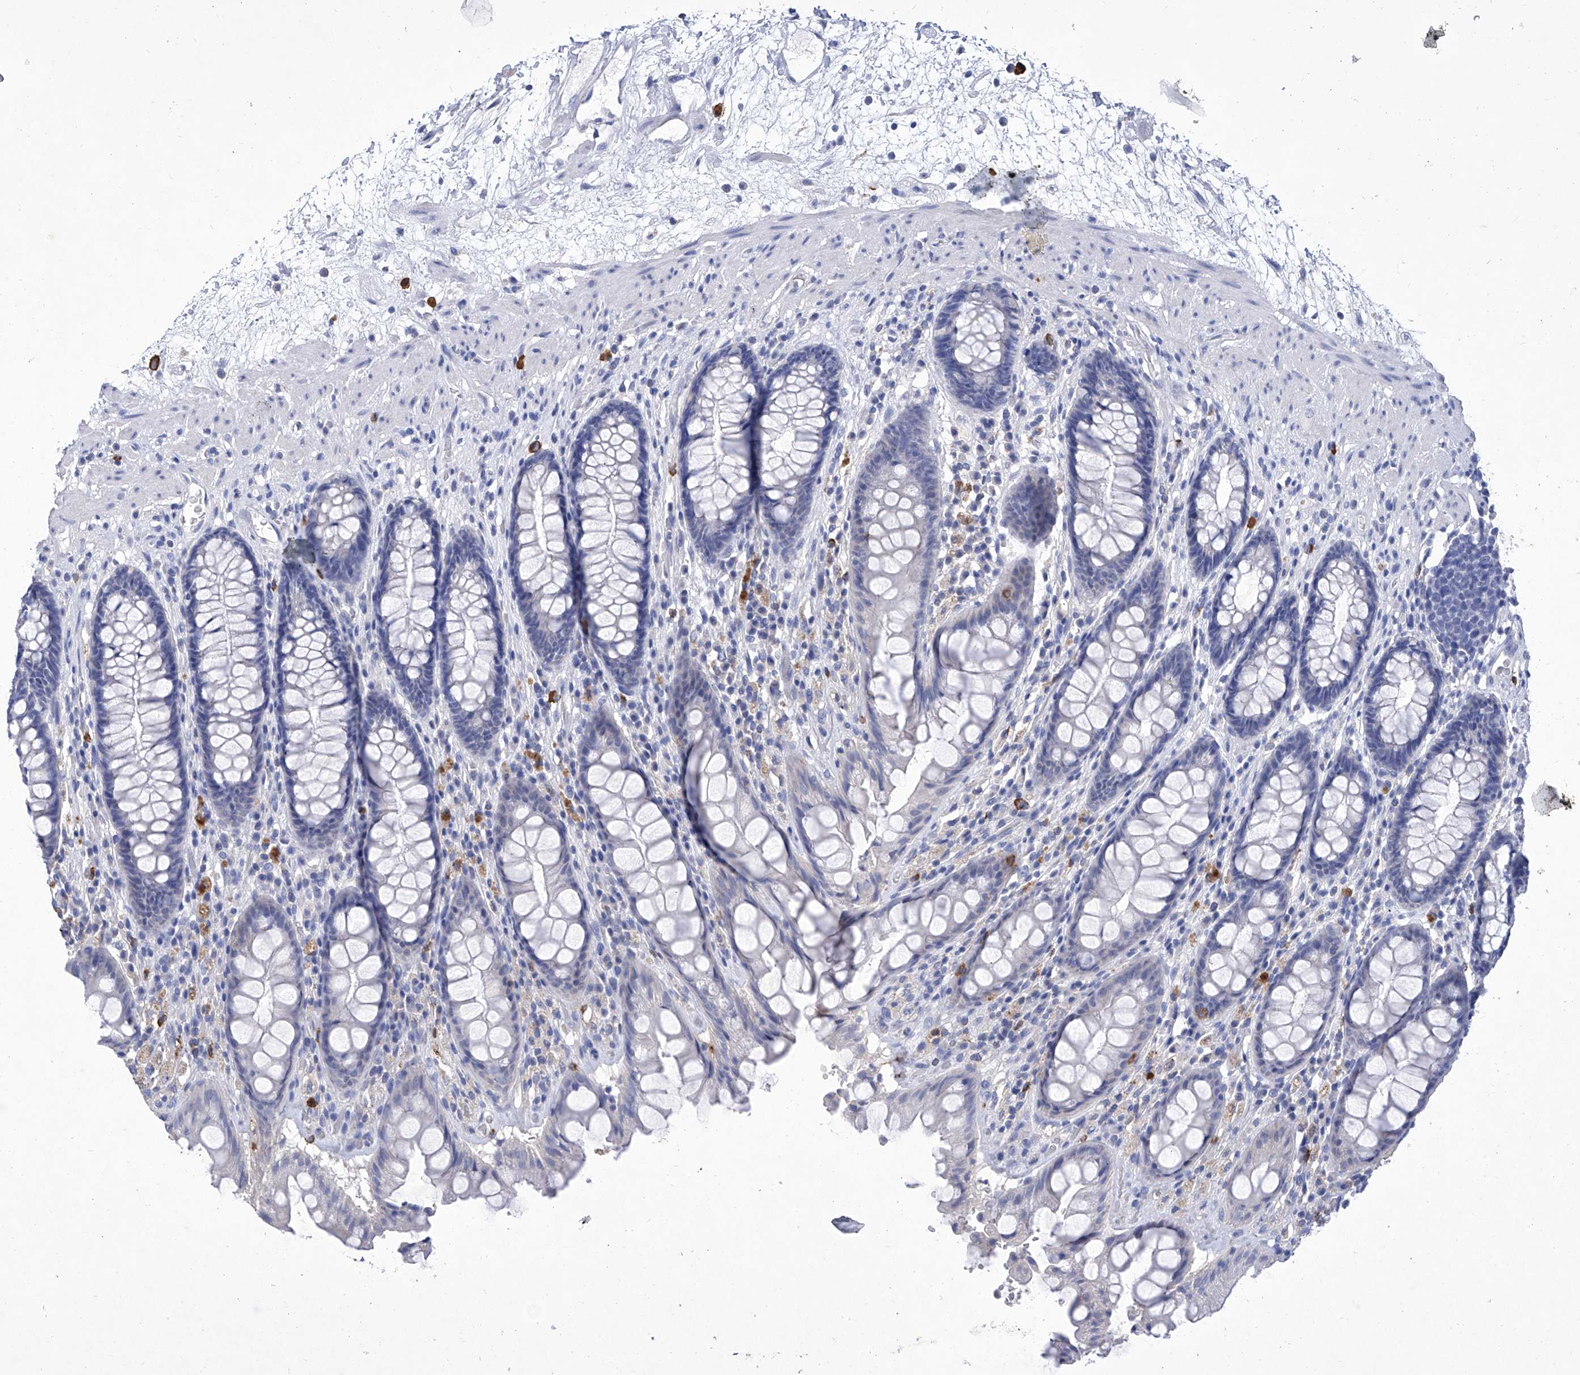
{"staining": {"intensity": "negative", "quantity": "none", "location": "none"}, "tissue": "rectum", "cell_type": "Glandular cells", "image_type": "normal", "snomed": [{"axis": "morphology", "description": "Normal tissue, NOS"}, {"axis": "topography", "description": "Rectum"}], "caption": "Protein analysis of unremarkable rectum exhibits no significant positivity in glandular cells.", "gene": "IFNL2", "patient": {"sex": "male", "age": 64}}